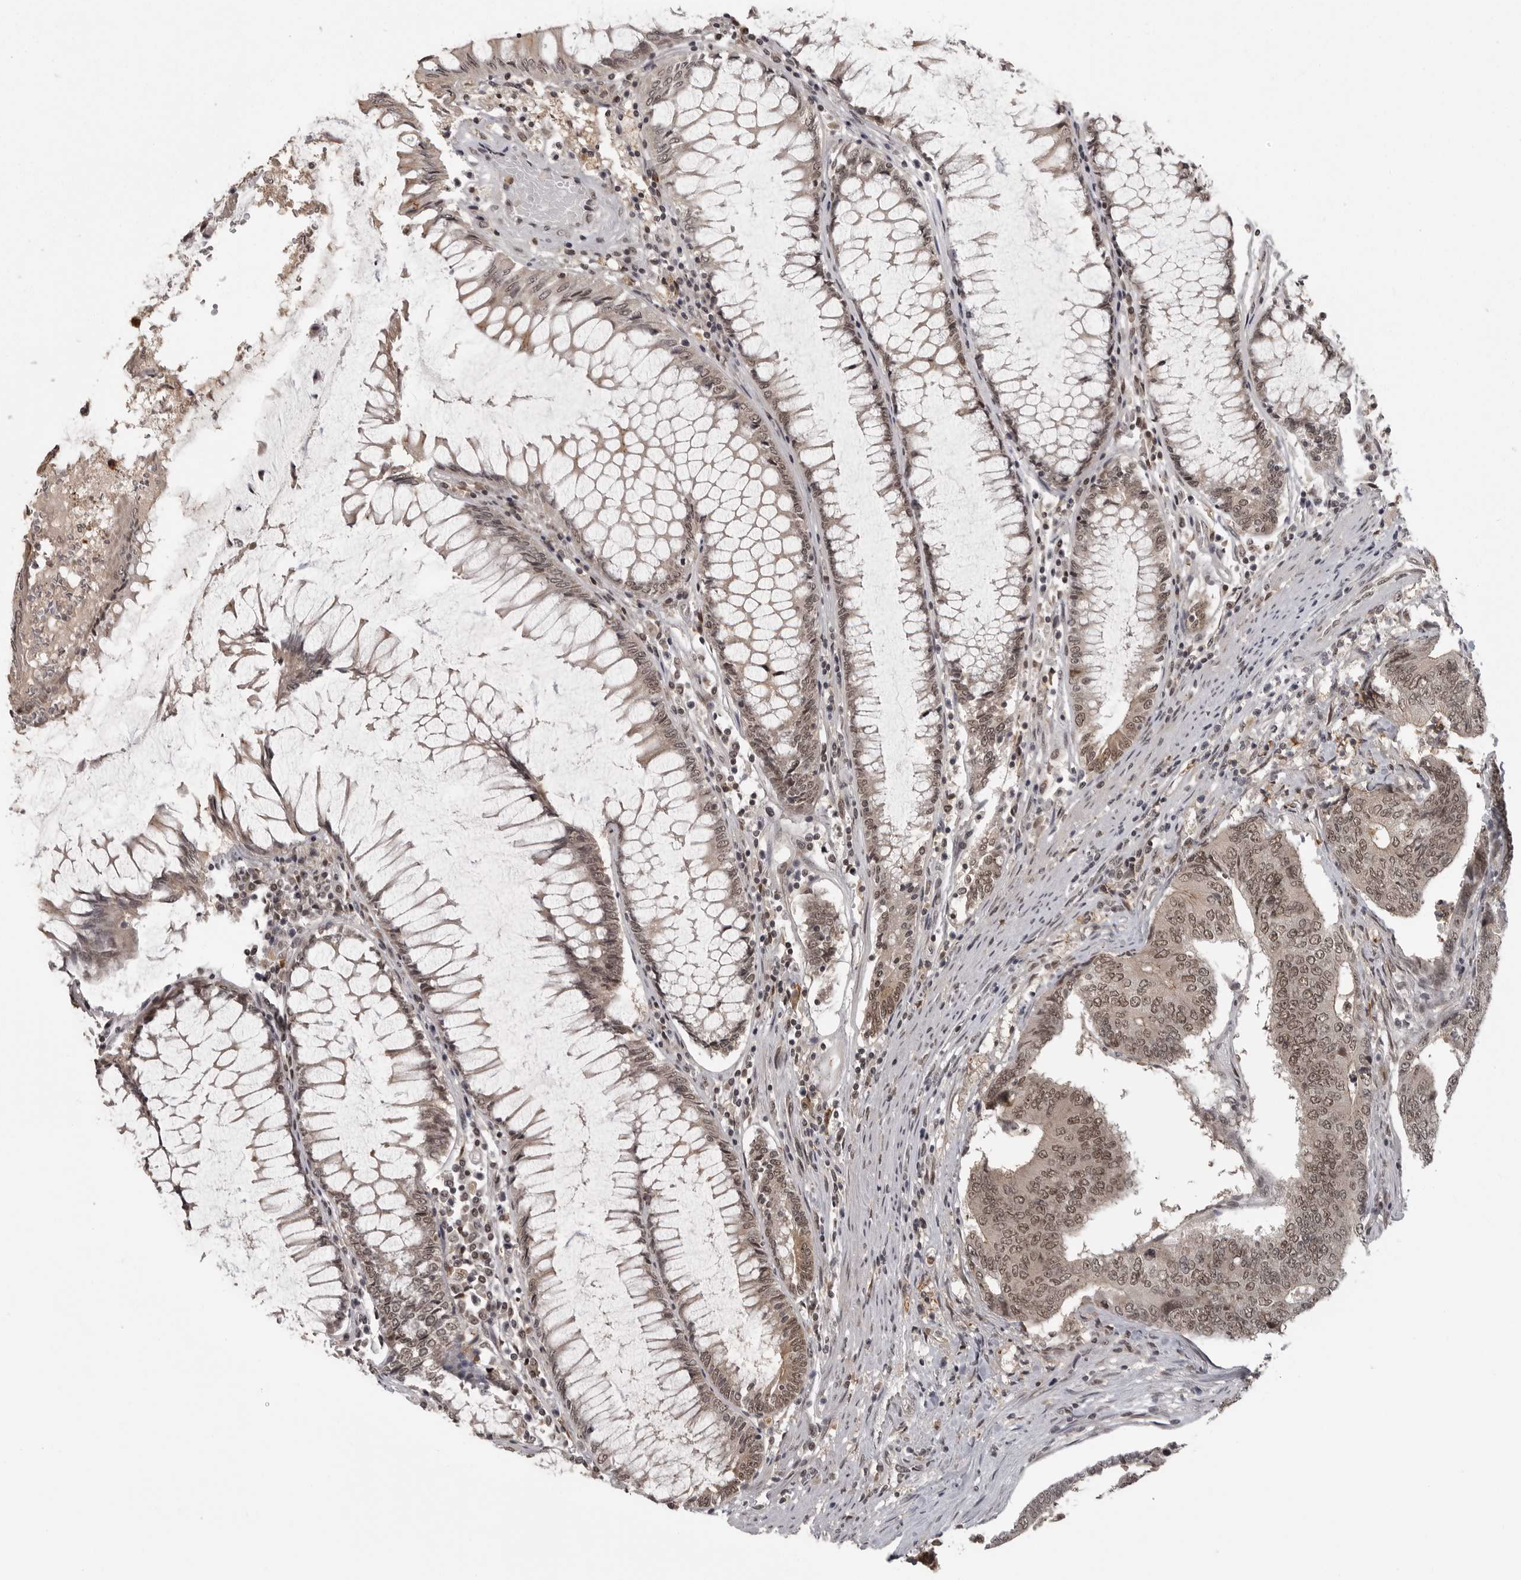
{"staining": {"intensity": "moderate", "quantity": ">75%", "location": "nuclear"}, "tissue": "colorectal cancer", "cell_type": "Tumor cells", "image_type": "cancer", "snomed": [{"axis": "morphology", "description": "Adenocarcinoma, NOS"}, {"axis": "topography", "description": "Colon"}], "caption": "Protein expression analysis of human colorectal adenocarcinoma reveals moderate nuclear staining in approximately >75% of tumor cells.", "gene": "PEG3", "patient": {"sex": "female", "age": 67}}